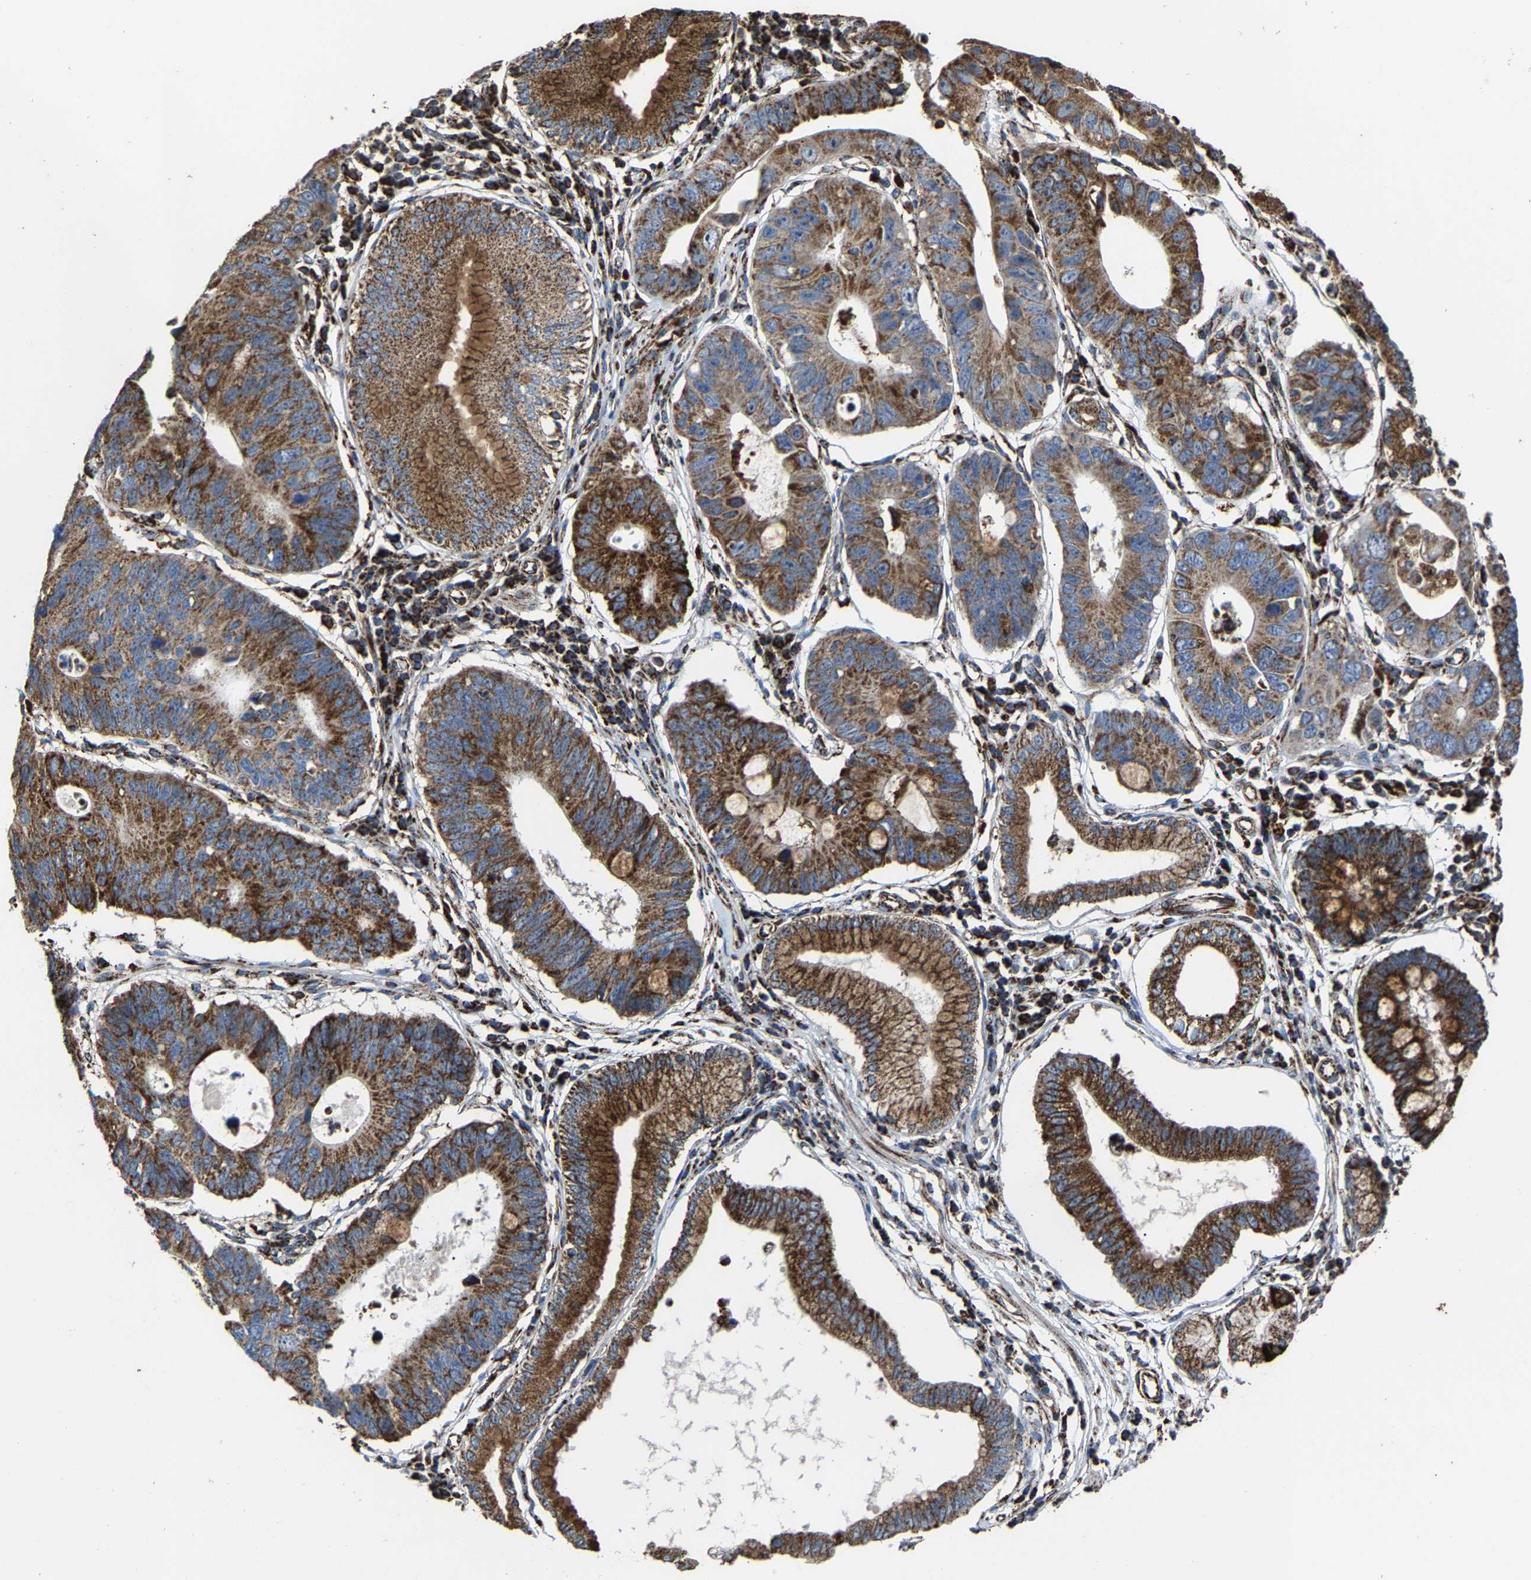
{"staining": {"intensity": "strong", "quantity": ">75%", "location": "cytoplasmic/membranous"}, "tissue": "stomach cancer", "cell_type": "Tumor cells", "image_type": "cancer", "snomed": [{"axis": "morphology", "description": "Adenocarcinoma, NOS"}, {"axis": "topography", "description": "Stomach"}], "caption": "Brown immunohistochemical staining in human stomach cancer demonstrates strong cytoplasmic/membranous positivity in approximately >75% of tumor cells. (Stains: DAB in brown, nuclei in blue, Microscopy: brightfield microscopy at high magnification).", "gene": "NDUFV3", "patient": {"sex": "male", "age": 59}}